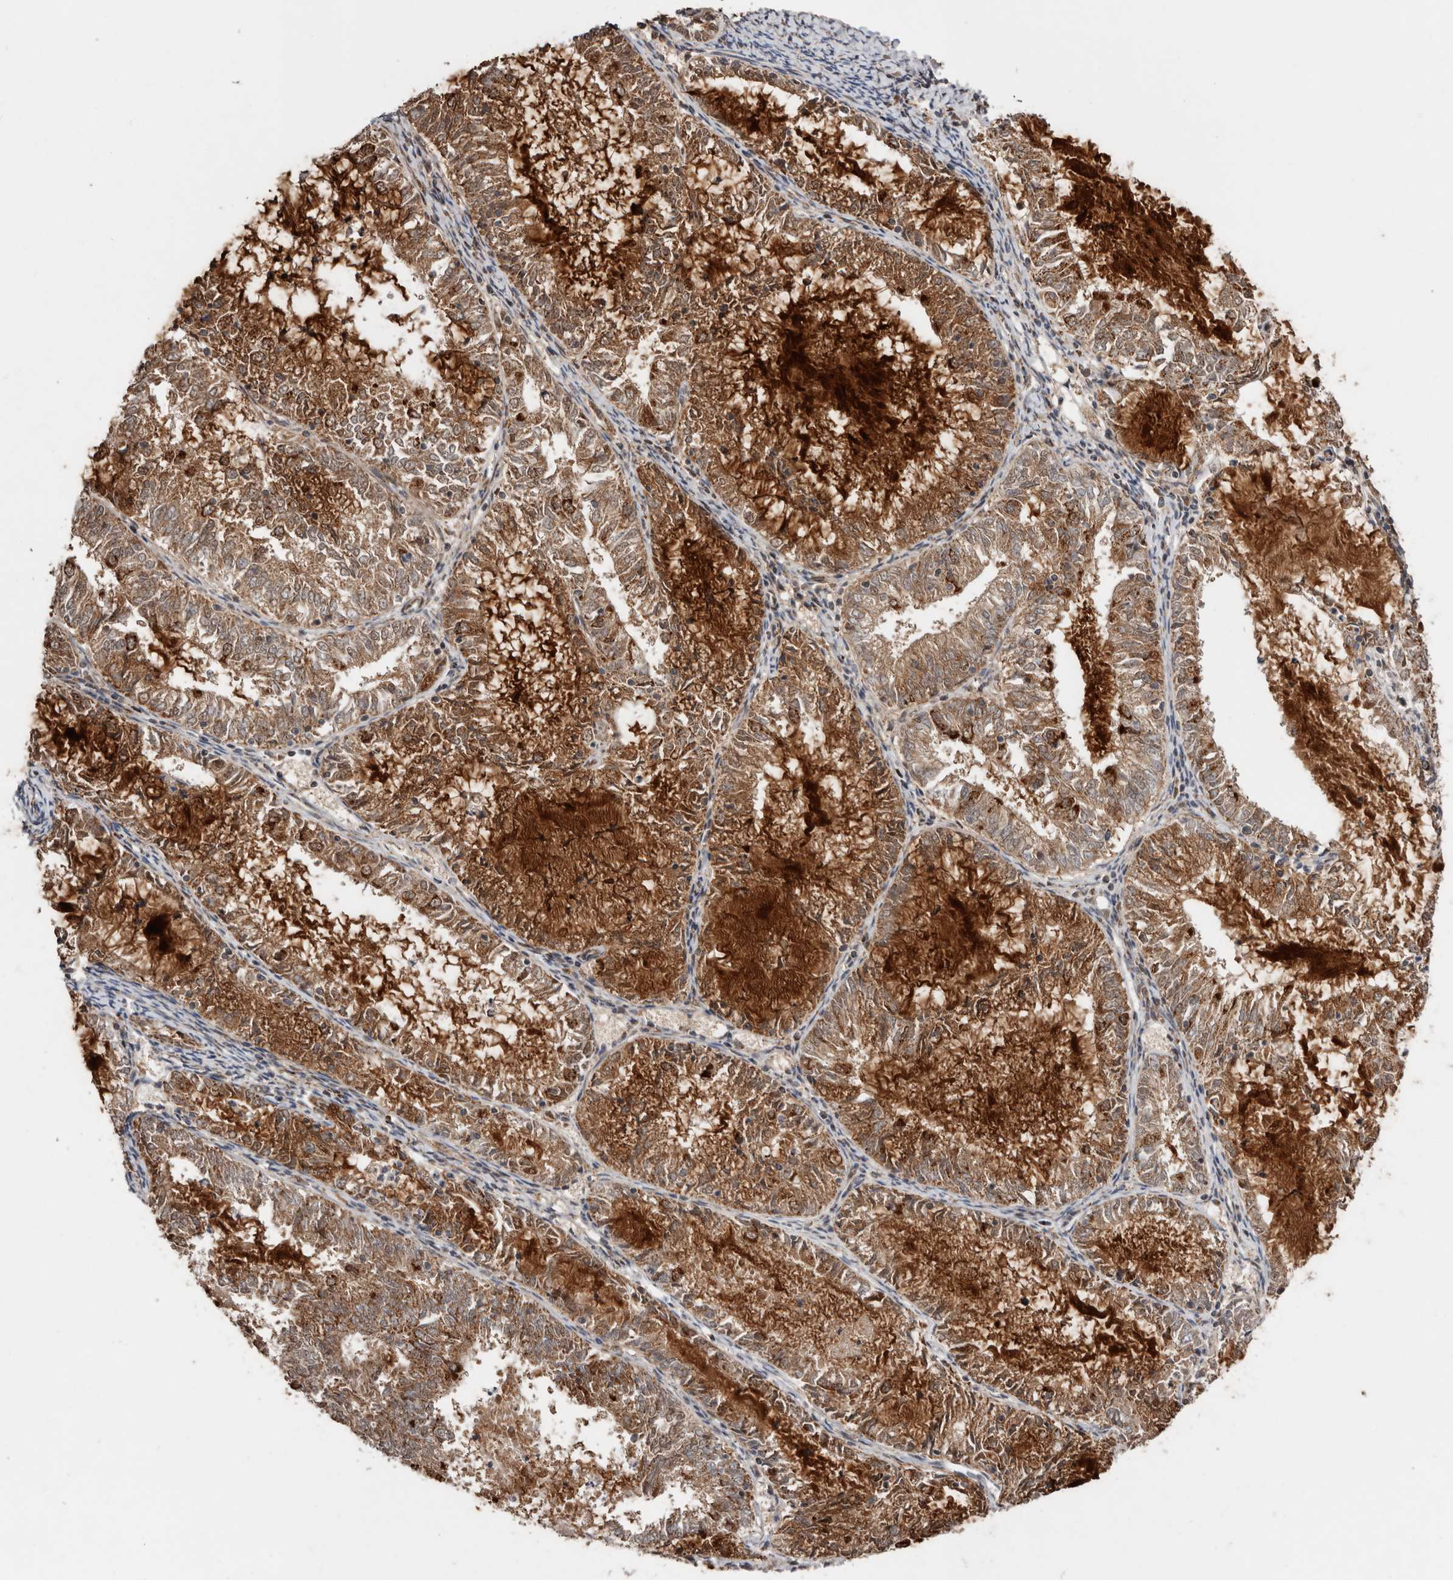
{"staining": {"intensity": "strong", "quantity": ">75%", "location": "cytoplasmic/membranous"}, "tissue": "endometrial cancer", "cell_type": "Tumor cells", "image_type": "cancer", "snomed": [{"axis": "morphology", "description": "Adenocarcinoma, NOS"}, {"axis": "topography", "description": "Endometrium"}], "caption": "IHC histopathology image of human endometrial adenocarcinoma stained for a protein (brown), which shows high levels of strong cytoplasmic/membranous positivity in approximately >75% of tumor cells.", "gene": "PROKR1", "patient": {"sex": "female", "age": 57}}